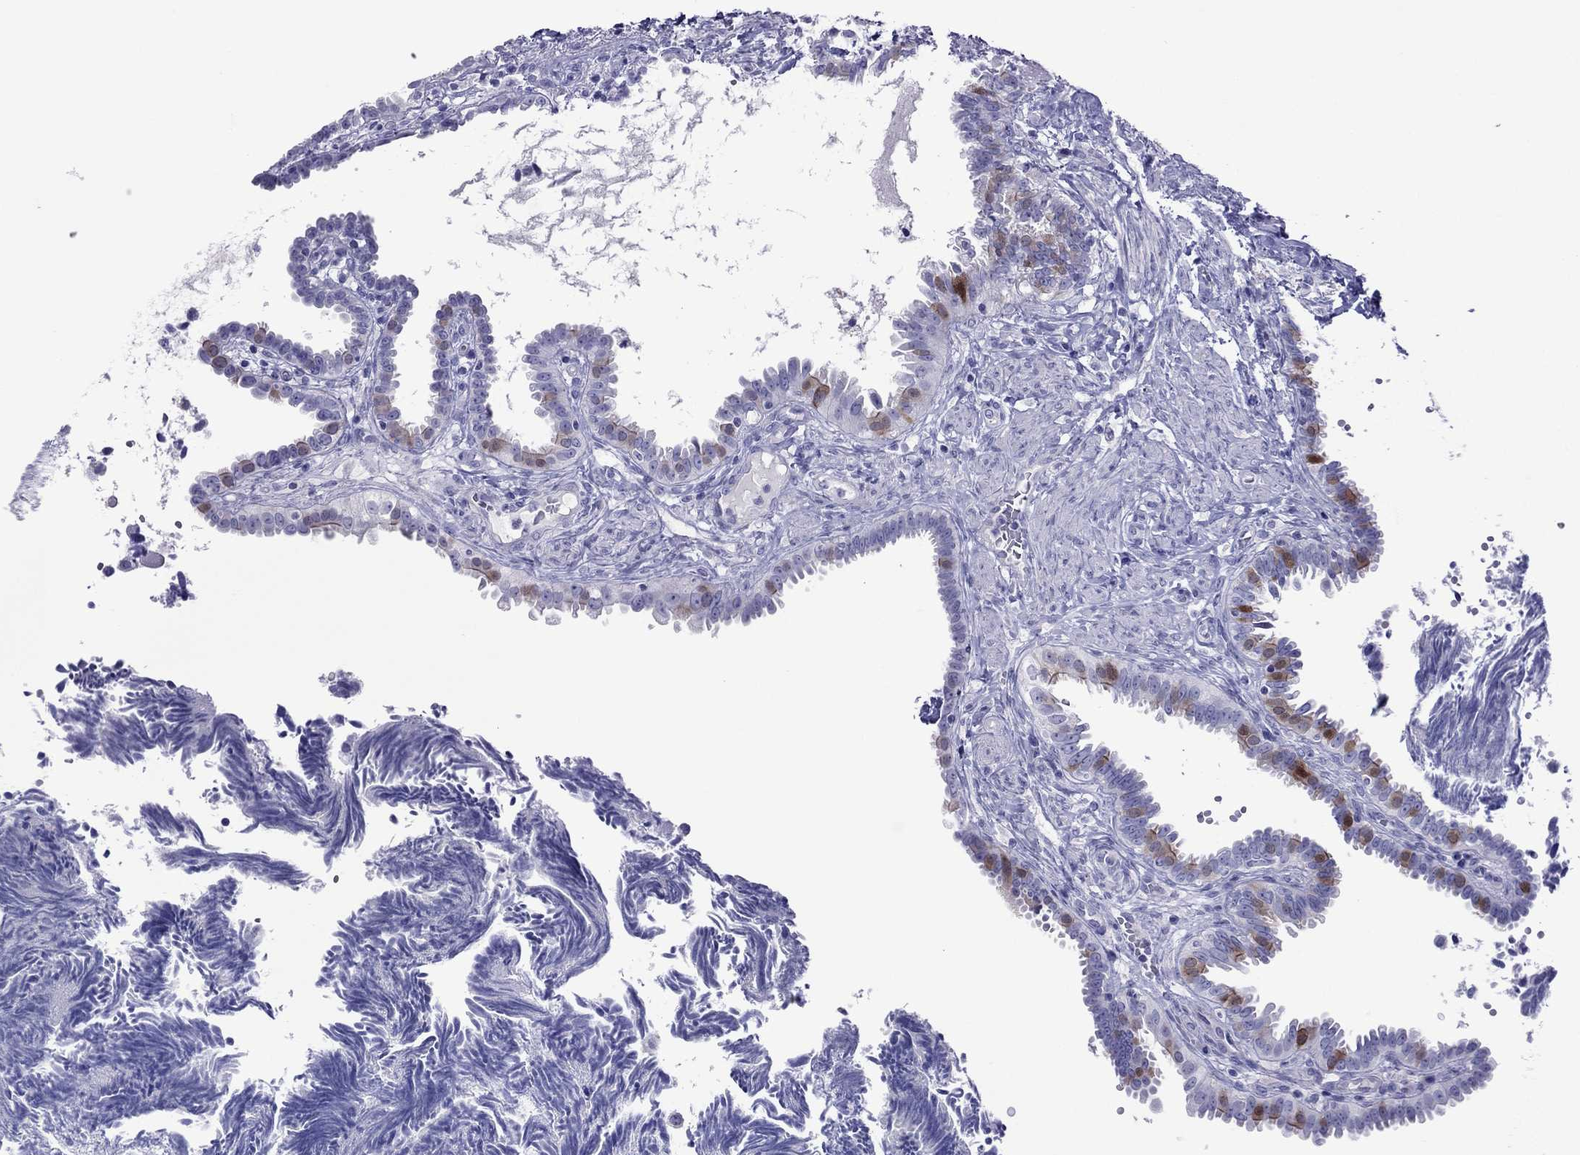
{"staining": {"intensity": "strong", "quantity": "<25%", "location": "cytoplasmic/membranous"}, "tissue": "fallopian tube", "cell_type": "Glandular cells", "image_type": "normal", "snomed": [{"axis": "morphology", "description": "Normal tissue, NOS"}, {"axis": "topography", "description": "Fallopian tube"}], "caption": "Human fallopian tube stained with a brown dye demonstrates strong cytoplasmic/membranous positive expression in about <25% of glandular cells.", "gene": "PCDHA6", "patient": {"sex": "female", "age": 39}}